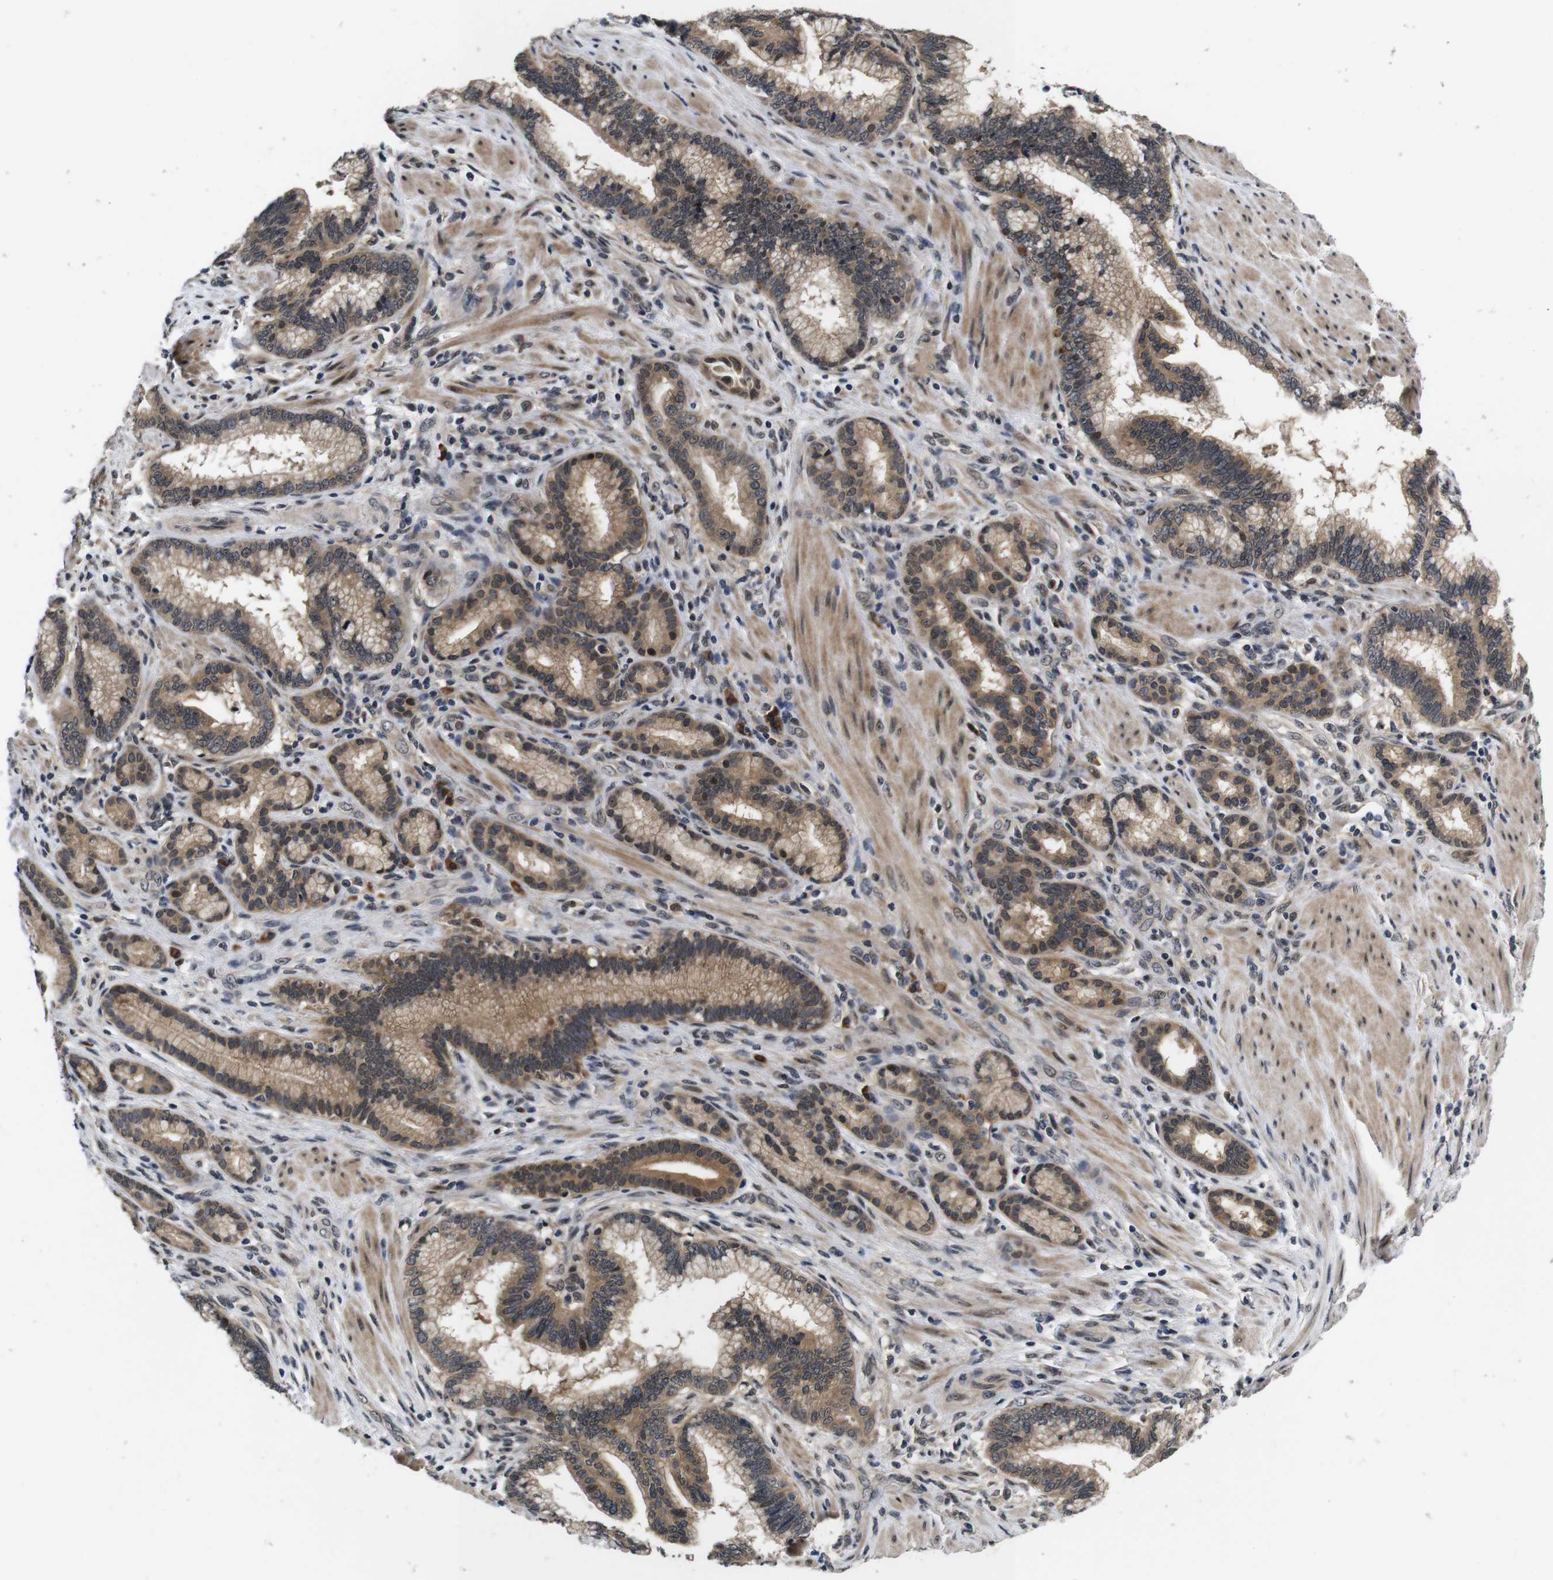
{"staining": {"intensity": "moderate", "quantity": ">75%", "location": "cytoplasmic/membranous,nuclear"}, "tissue": "pancreatic cancer", "cell_type": "Tumor cells", "image_type": "cancer", "snomed": [{"axis": "morphology", "description": "Adenocarcinoma, NOS"}, {"axis": "topography", "description": "Pancreas"}], "caption": "Protein staining reveals moderate cytoplasmic/membranous and nuclear positivity in approximately >75% of tumor cells in pancreatic cancer. The staining was performed using DAB (3,3'-diaminobenzidine) to visualize the protein expression in brown, while the nuclei were stained in blue with hematoxylin (Magnification: 20x).", "gene": "ZBTB46", "patient": {"sex": "female", "age": 64}}